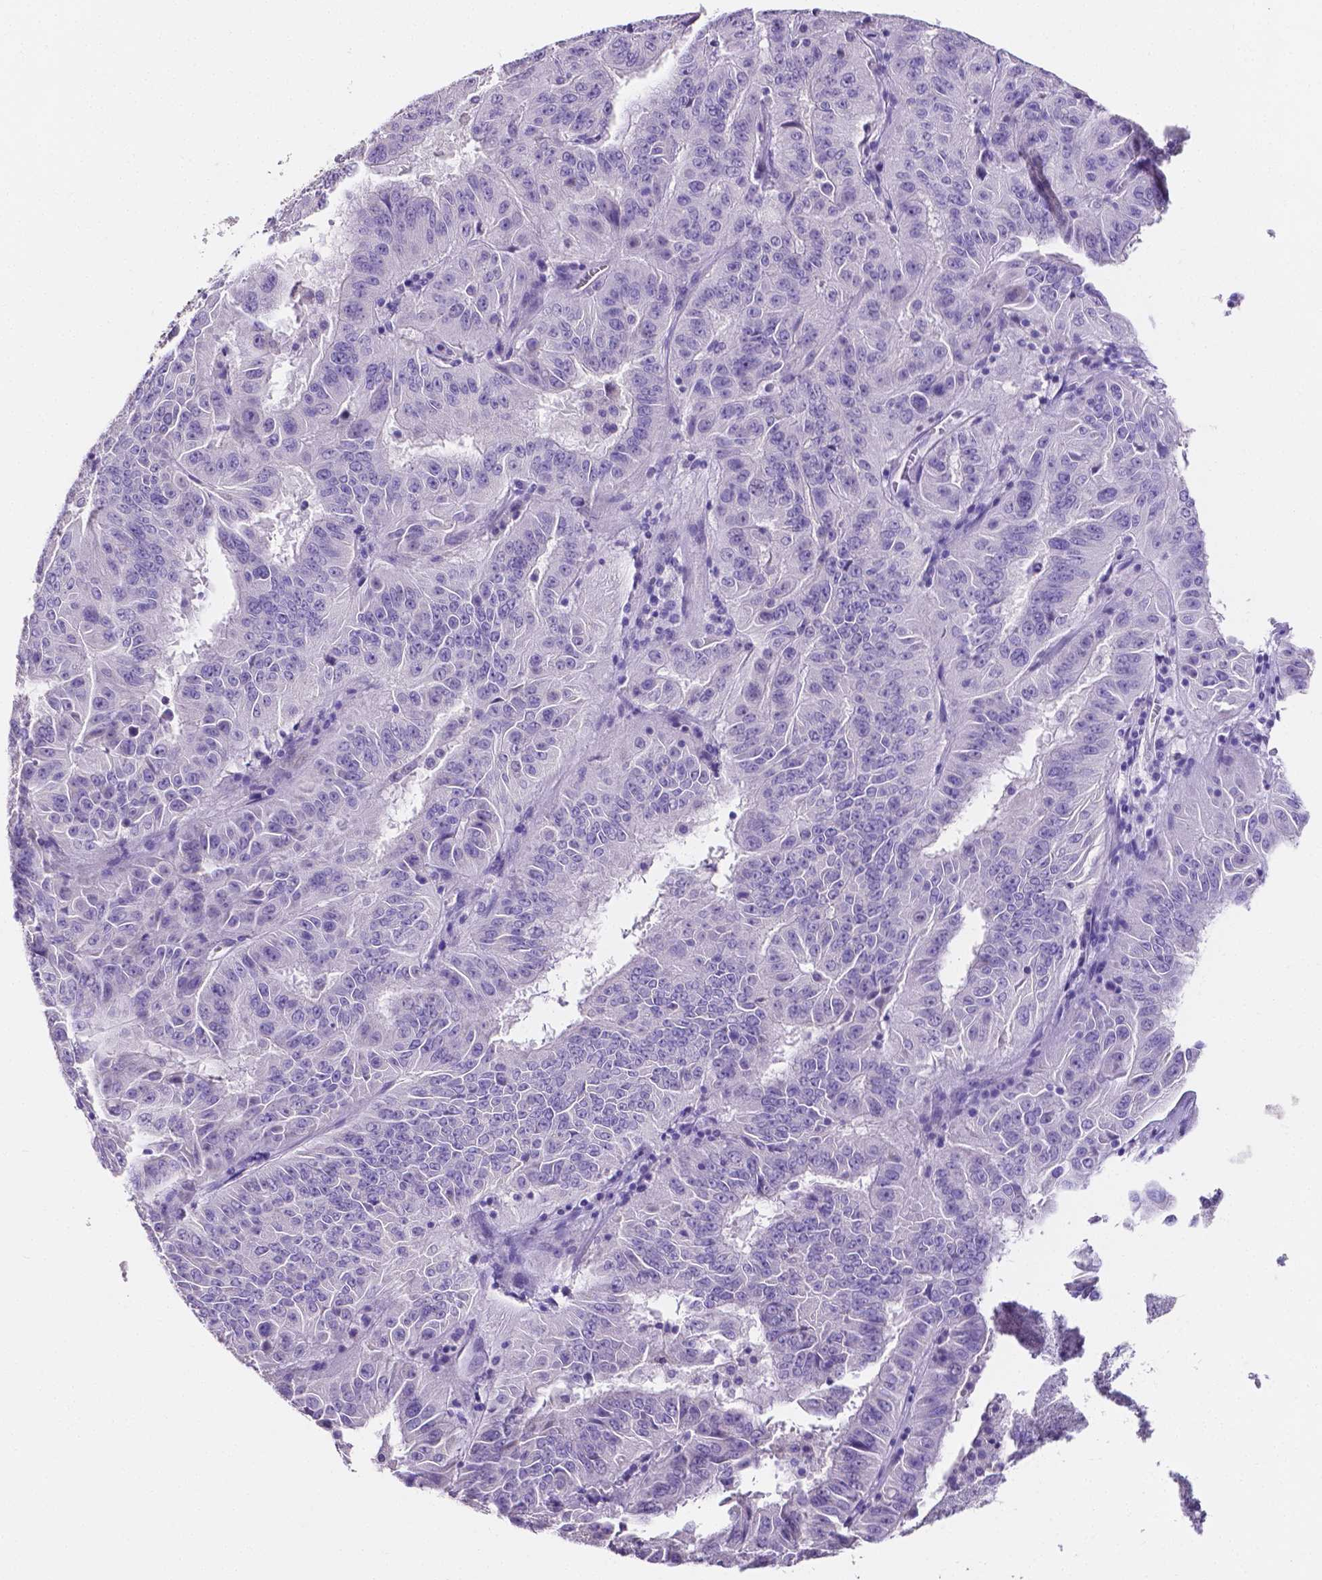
{"staining": {"intensity": "negative", "quantity": "none", "location": "none"}, "tissue": "pancreatic cancer", "cell_type": "Tumor cells", "image_type": "cancer", "snomed": [{"axis": "morphology", "description": "Adenocarcinoma, NOS"}, {"axis": "topography", "description": "Pancreas"}], "caption": "There is no significant staining in tumor cells of pancreatic cancer (adenocarcinoma).", "gene": "SLC22A2", "patient": {"sex": "male", "age": 63}}